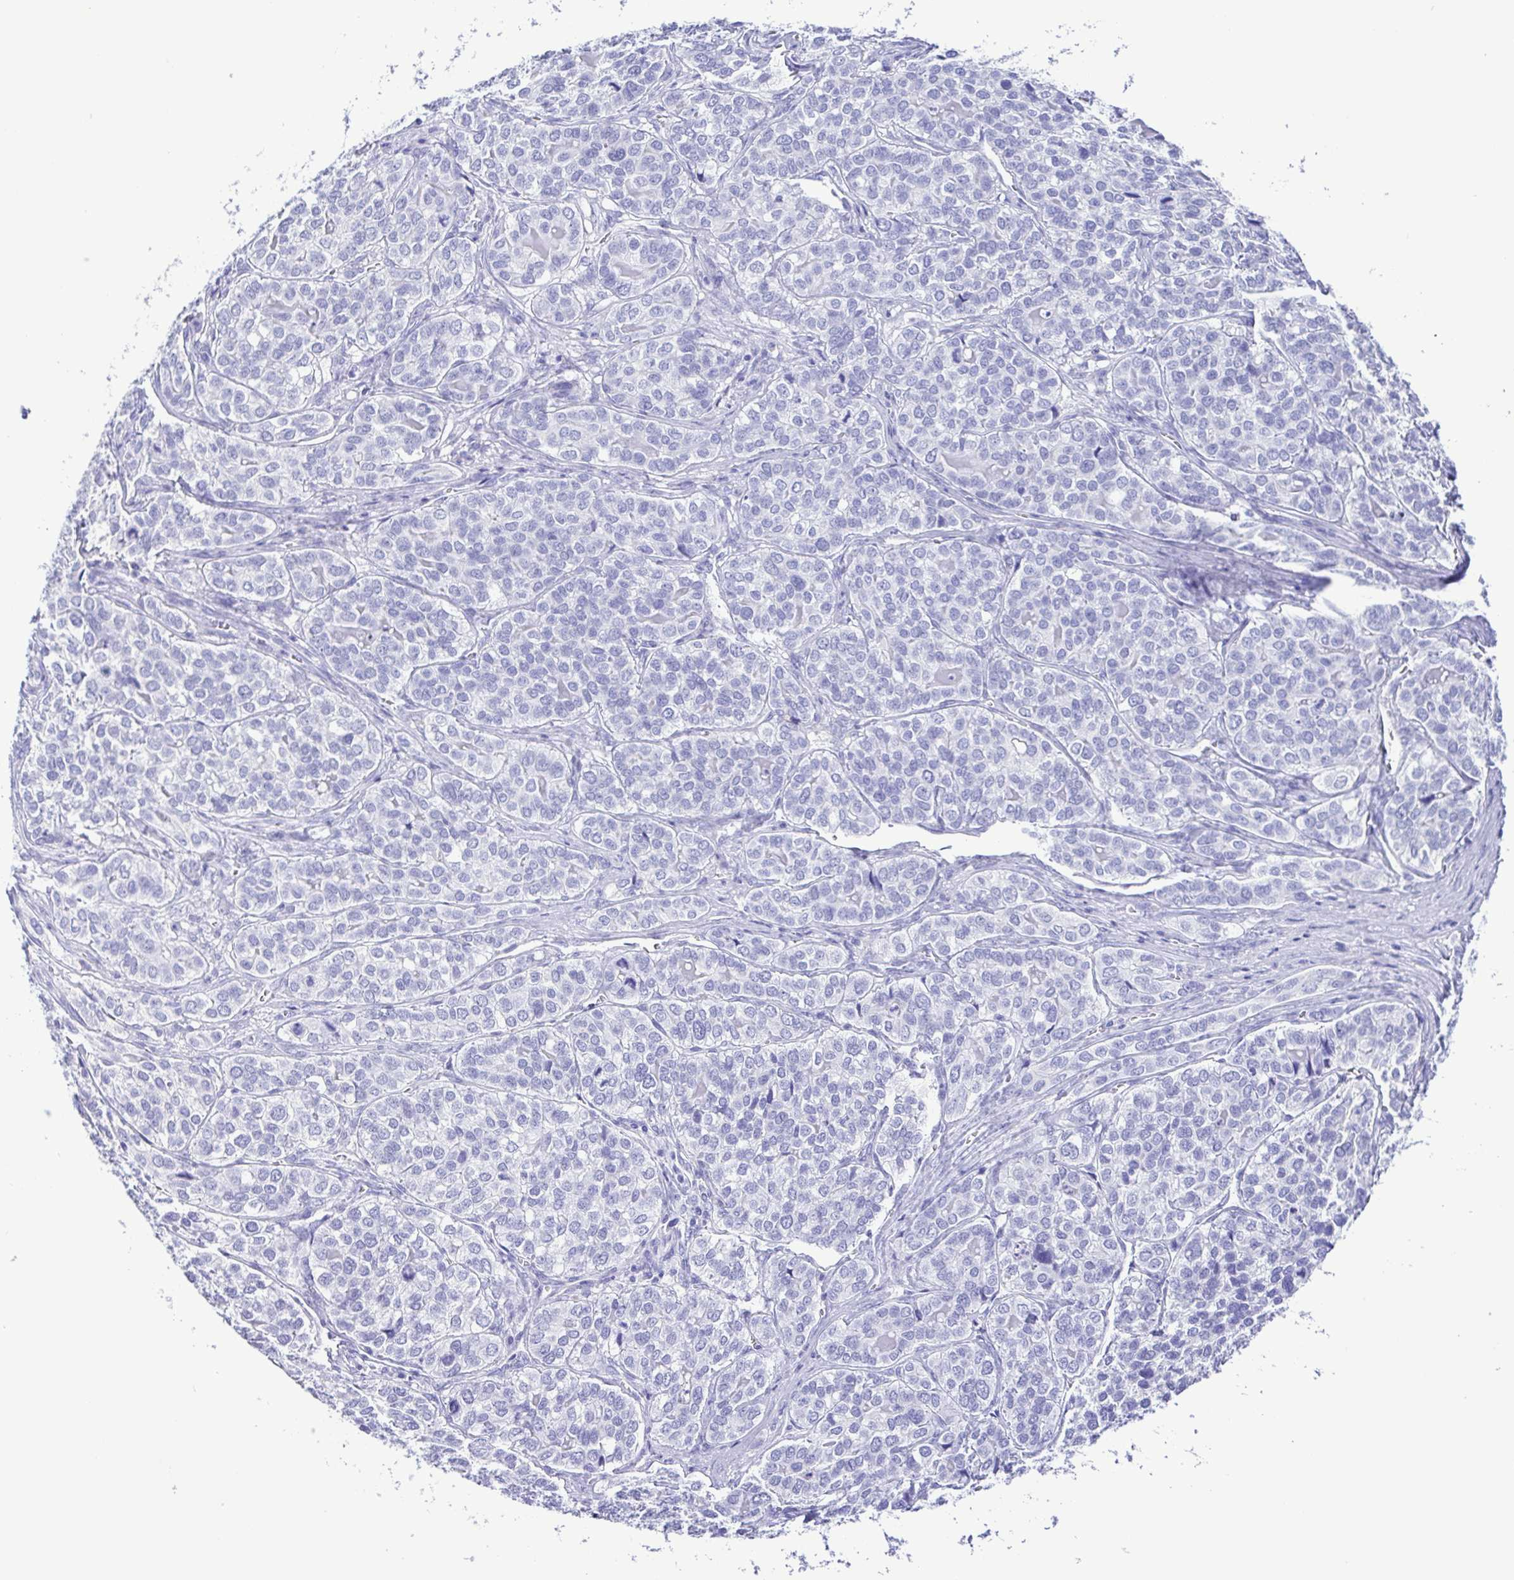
{"staining": {"intensity": "negative", "quantity": "none", "location": "none"}, "tissue": "liver cancer", "cell_type": "Tumor cells", "image_type": "cancer", "snomed": [{"axis": "morphology", "description": "Cholangiocarcinoma"}, {"axis": "topography", "description": "Liver"}], "caption": "Micrograph shows no protein positivity in tumor cells of liver cholangiocarcinoma tissue. Nuclei are stained in blue.", "gene": "CASP14", "patient": {"sex": "male", "age": 56}}